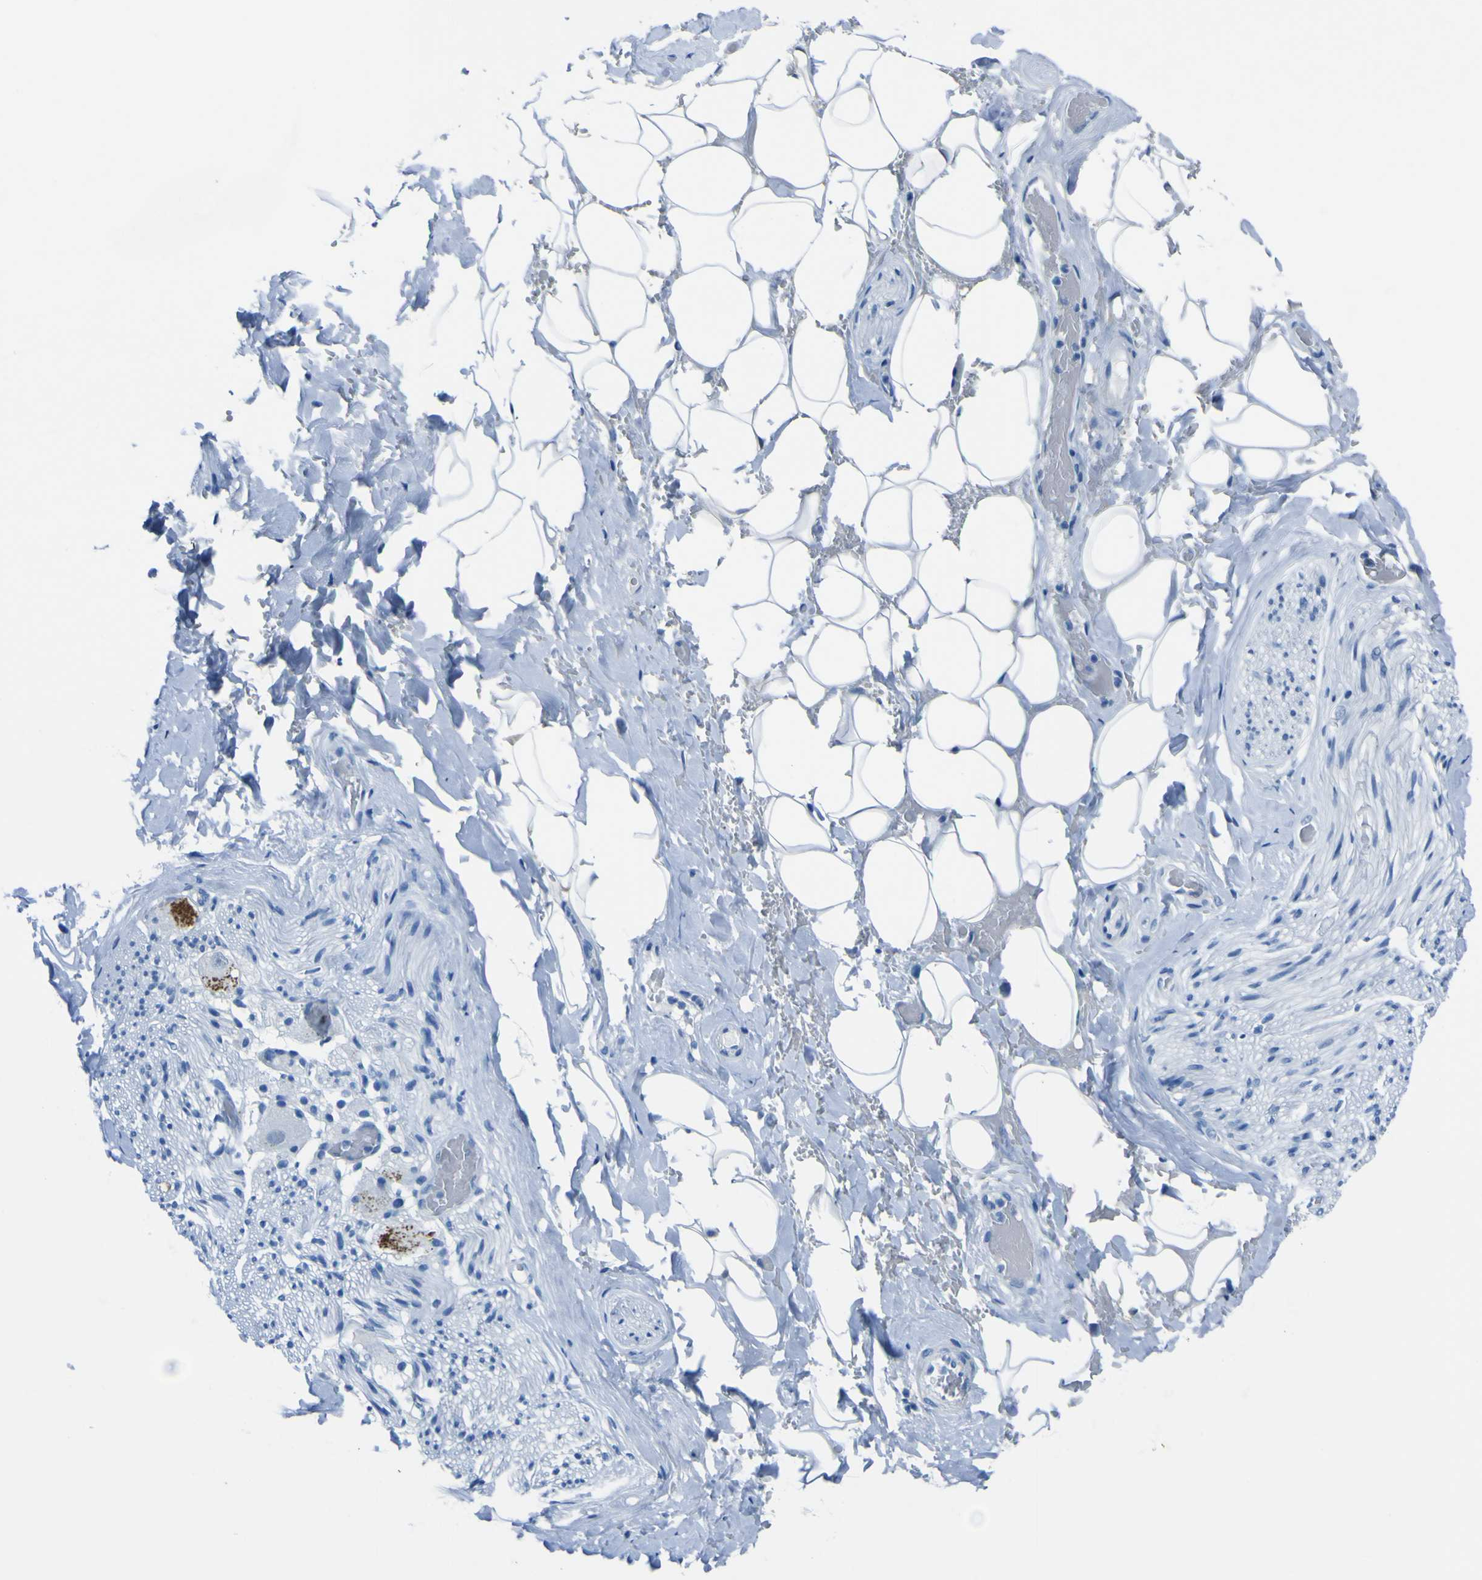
{"staining": {"intensity": "negative", "quantity": "none", "location": "none"}, "tissue": "adipose tissue", "cell_type": "Adipocytes", "image_type": "normal", "snomed": [{"axis": "morphology", "description": "Normal tissue, NOS"}, {"axis": "topography", "description": "Peripheral nerve tissue"}], "caption": "High power microscopy micrograph of an immunohistochemistry (IHC) photomicrograph of benign adipose tissue, revealing no significant staining in adipocytes.", "gene": "PHKG1", "patient": {"sex": "male", "age": 70}}